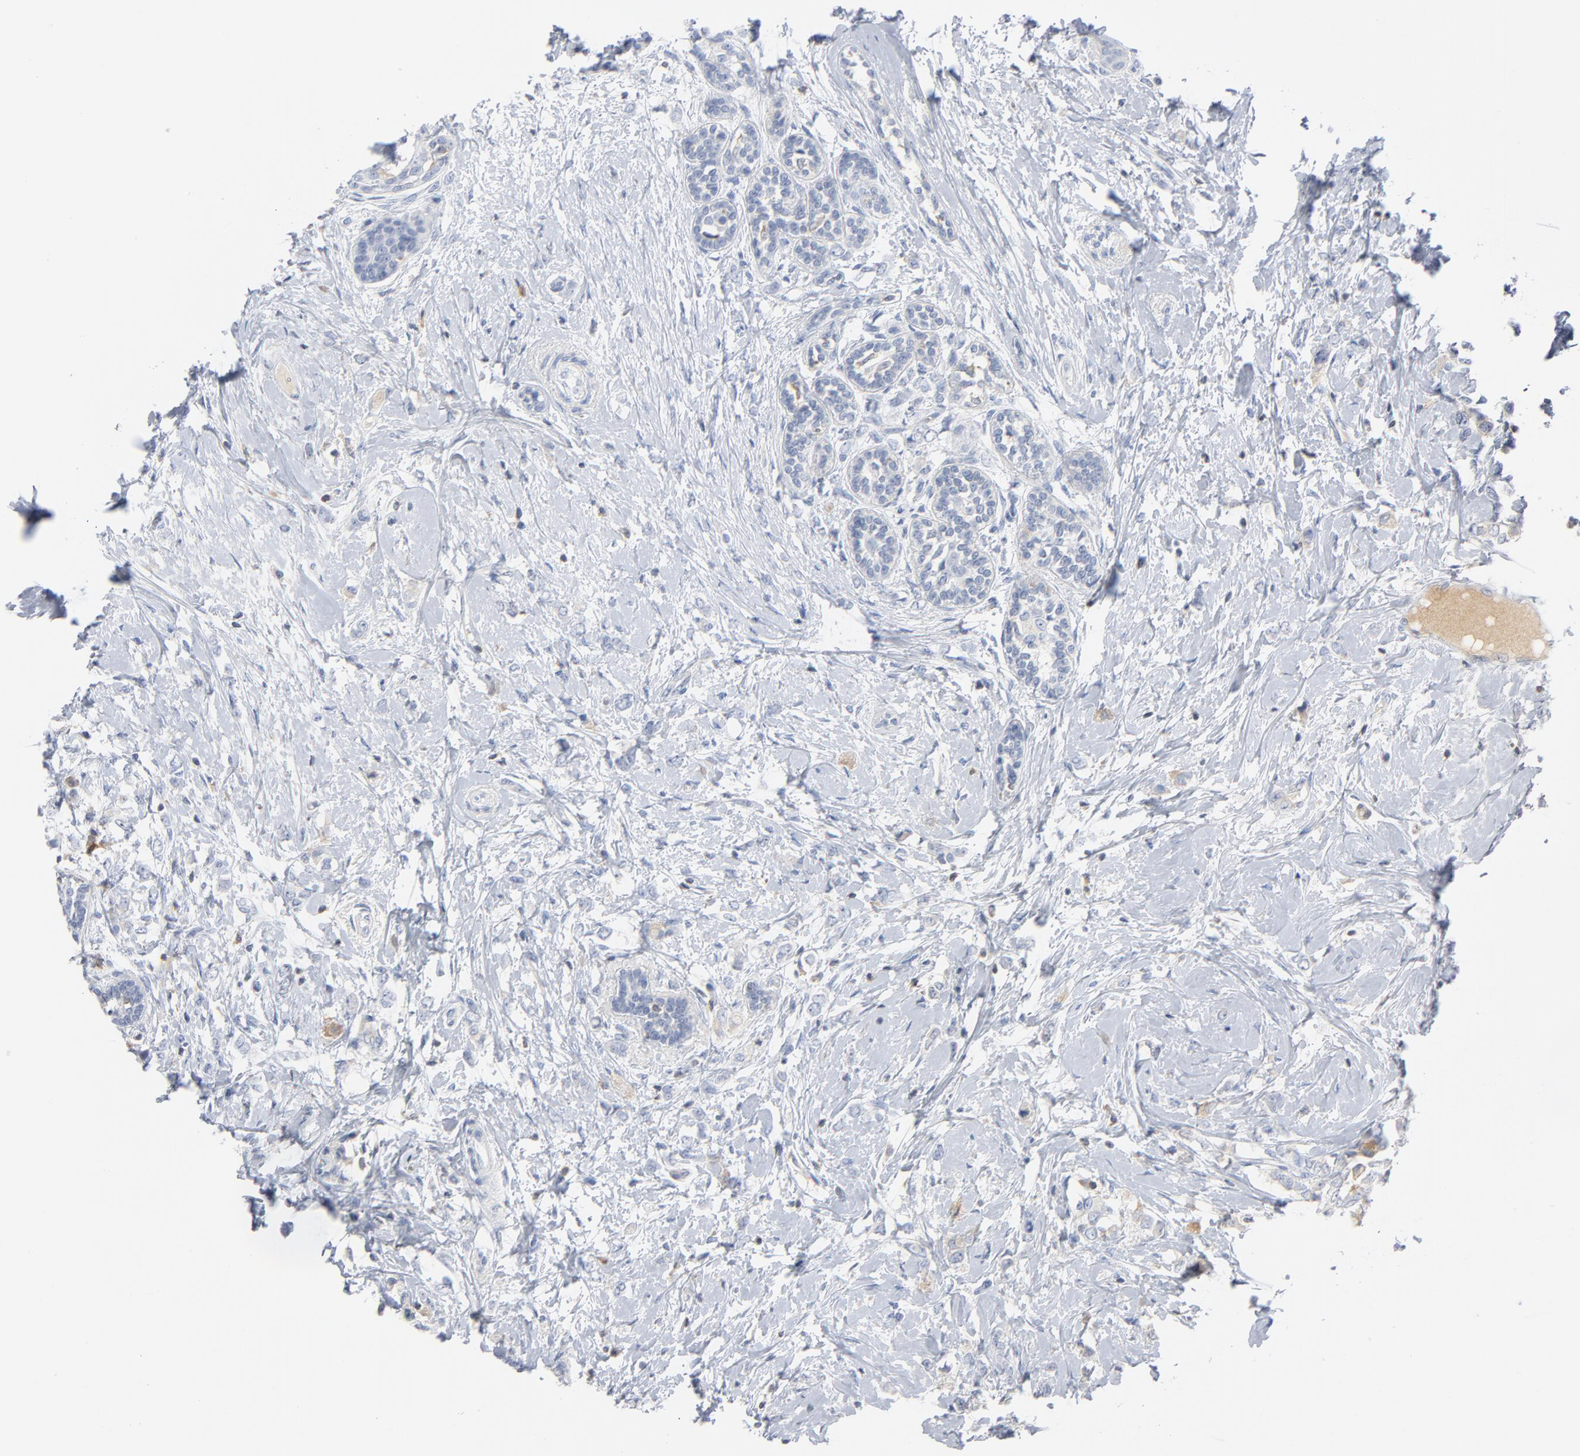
{"staining": {"intensity": "negative", "quantity": "none", "location": "none"}, "tissue": "breast cancer", "cell_type": "Tumor cells", "image_type": "cancer", "snomed": [{"axis": "morphology", "description": "Normal tissue, NOS"}, {"axis": "morphology", "description": "Lobular carcinoma"}, {"axis": "topography", "description": "Breast"}], "caption": "Immunohistochemical staining of breast lobular carcinoma demonstrates no significant staining in tumor cells.", "gene": "PTK2B", "patient": {"sex": "female", "age": 47}}